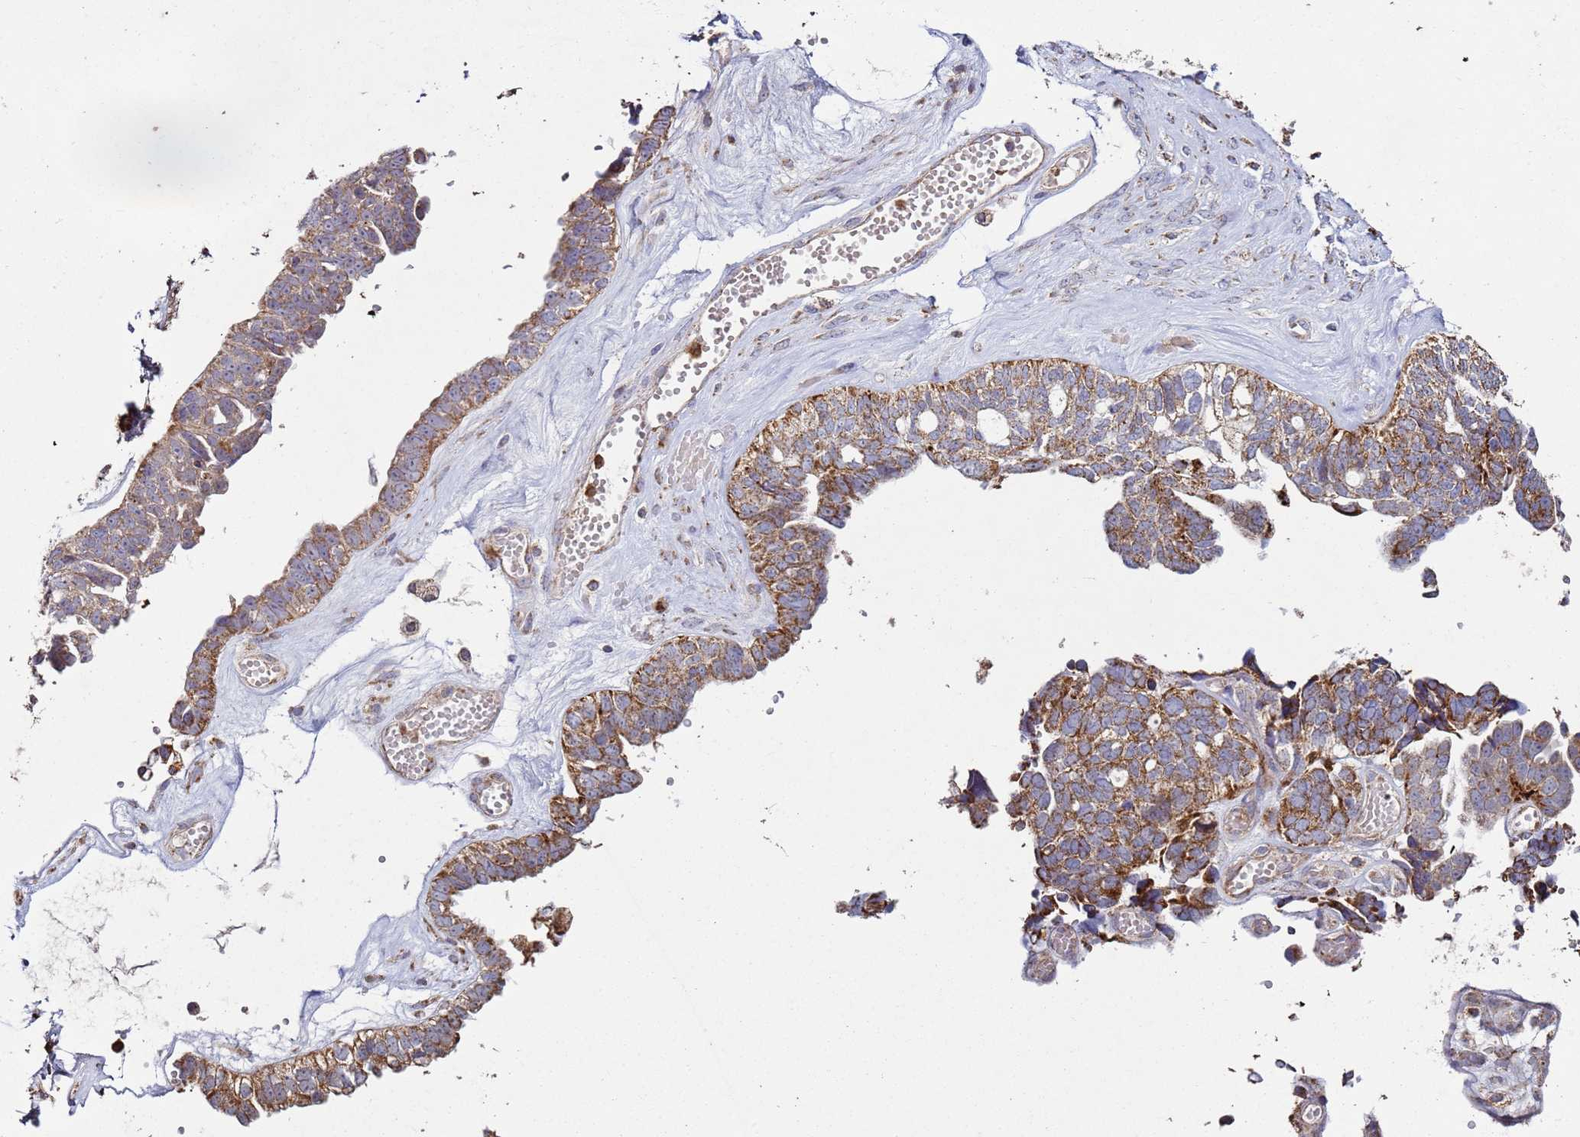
{"staining": {"intensity": "moderate", "quantity": ">75%", "location": "cytoplasmic/membranous"}, "tissue": "ovarian cancer", "cell_type": "Tumor cells", "image_type": "cancer", "snomed": [{"axis": "morphology", "description": "Cystadenocarcinoma, serous, NOS"}, {"axis": "topography", "description": "Ovary"}], "caption": "Immunohistochemistry photomicrograph of ovarian cancer stained for a protein (brown), which reveals medium levels of moderate cytoplasmic/membranous expression in approximately >75% of tumor cells.", "gene": "FBXO33", "patient": {"sex": "female", "age": 79}}